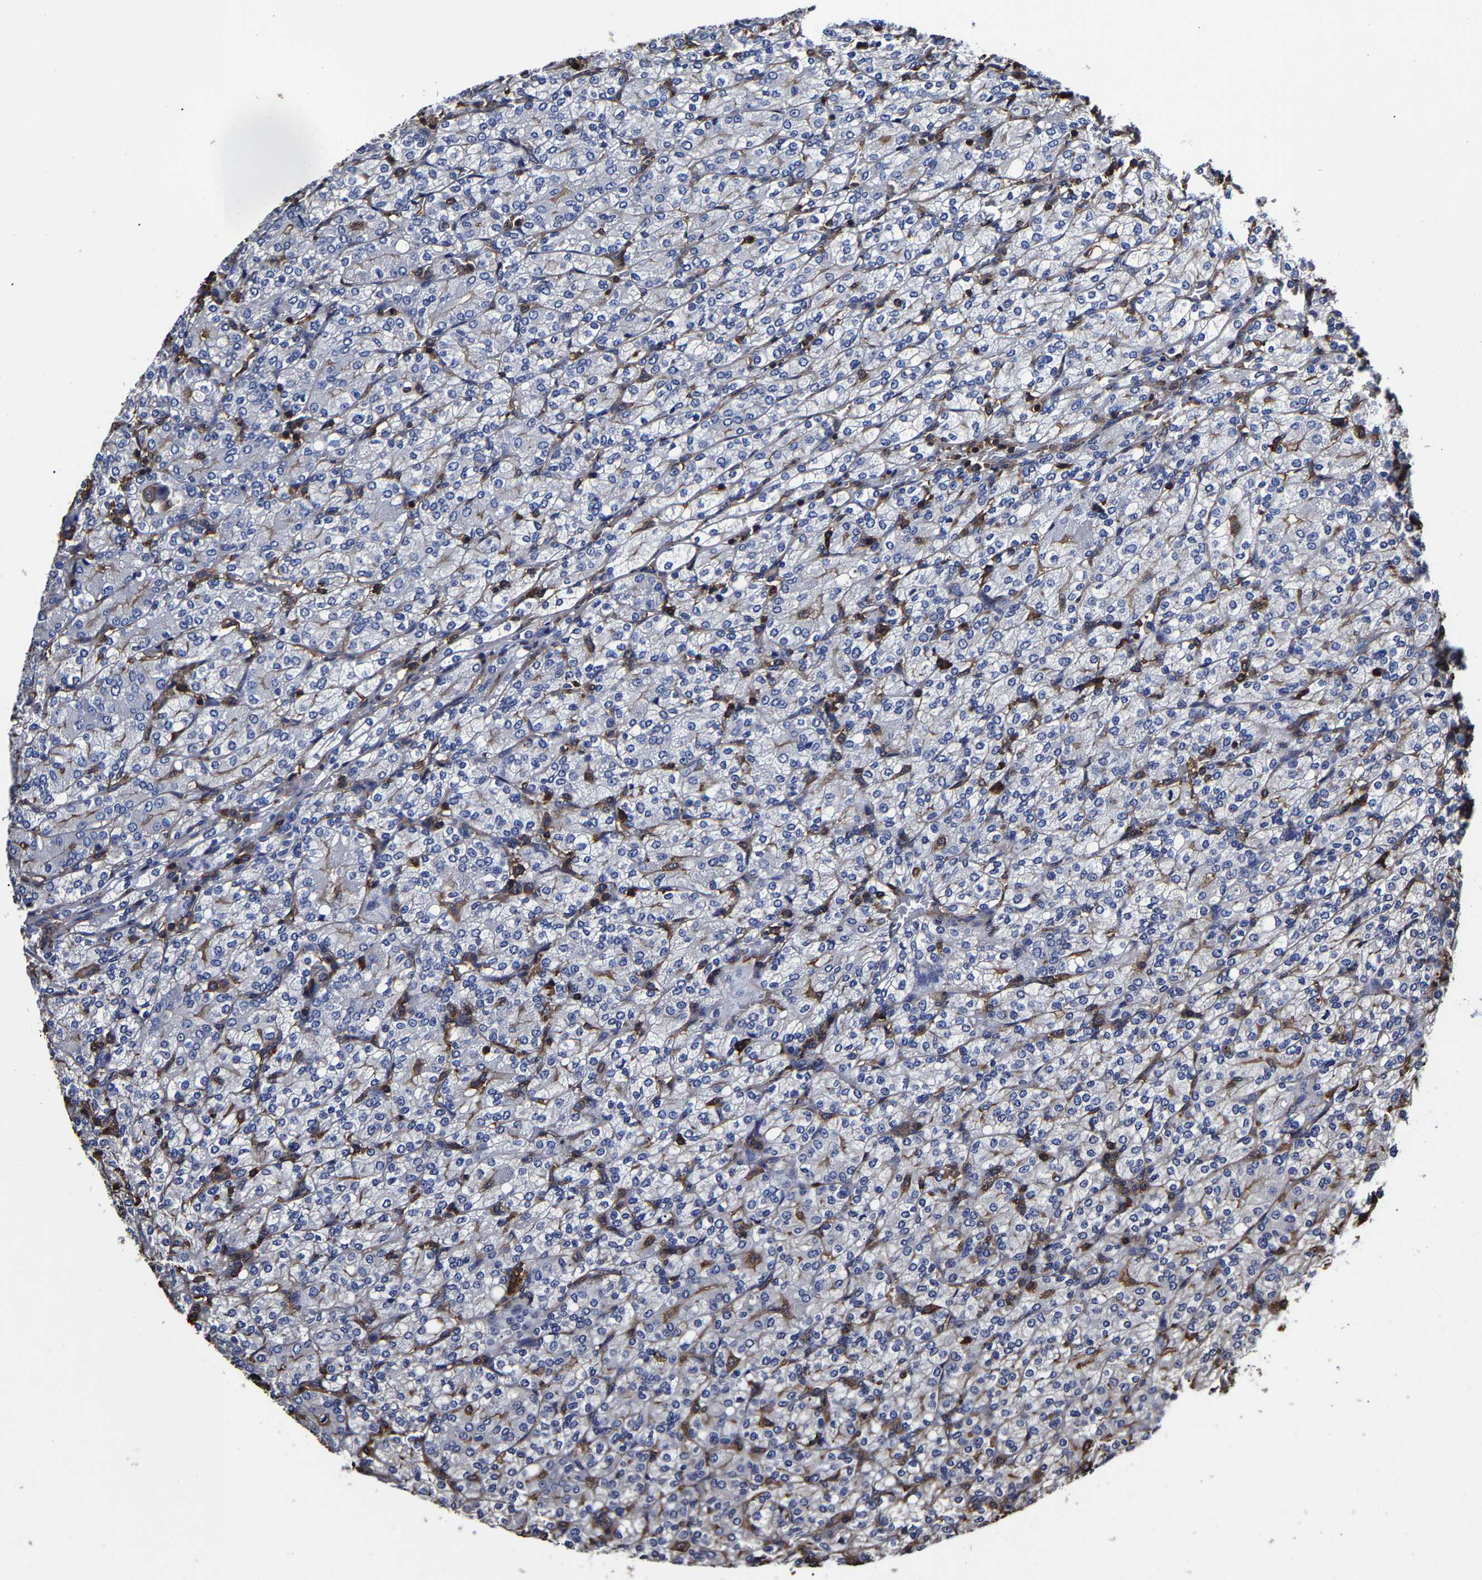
{"staining": {"intensity": "negative", "quantity": "none", "location": "none"}, "tissue": "renal cancer", "cell_type": "Tumor cells", "image_type": "cancer", "snomed": [{"axis": "morphology", "description": "Adenocarcinoma, NOS"}, {"axis": "topography", "description": "Kidney"}], "caption": "A photomicrograph of adenocarcinoma (renal) stained for a protein reveals no brown staining in tumor cells.", "gene": "SSH3", "patient": {"sex": "male", "age": 77}}